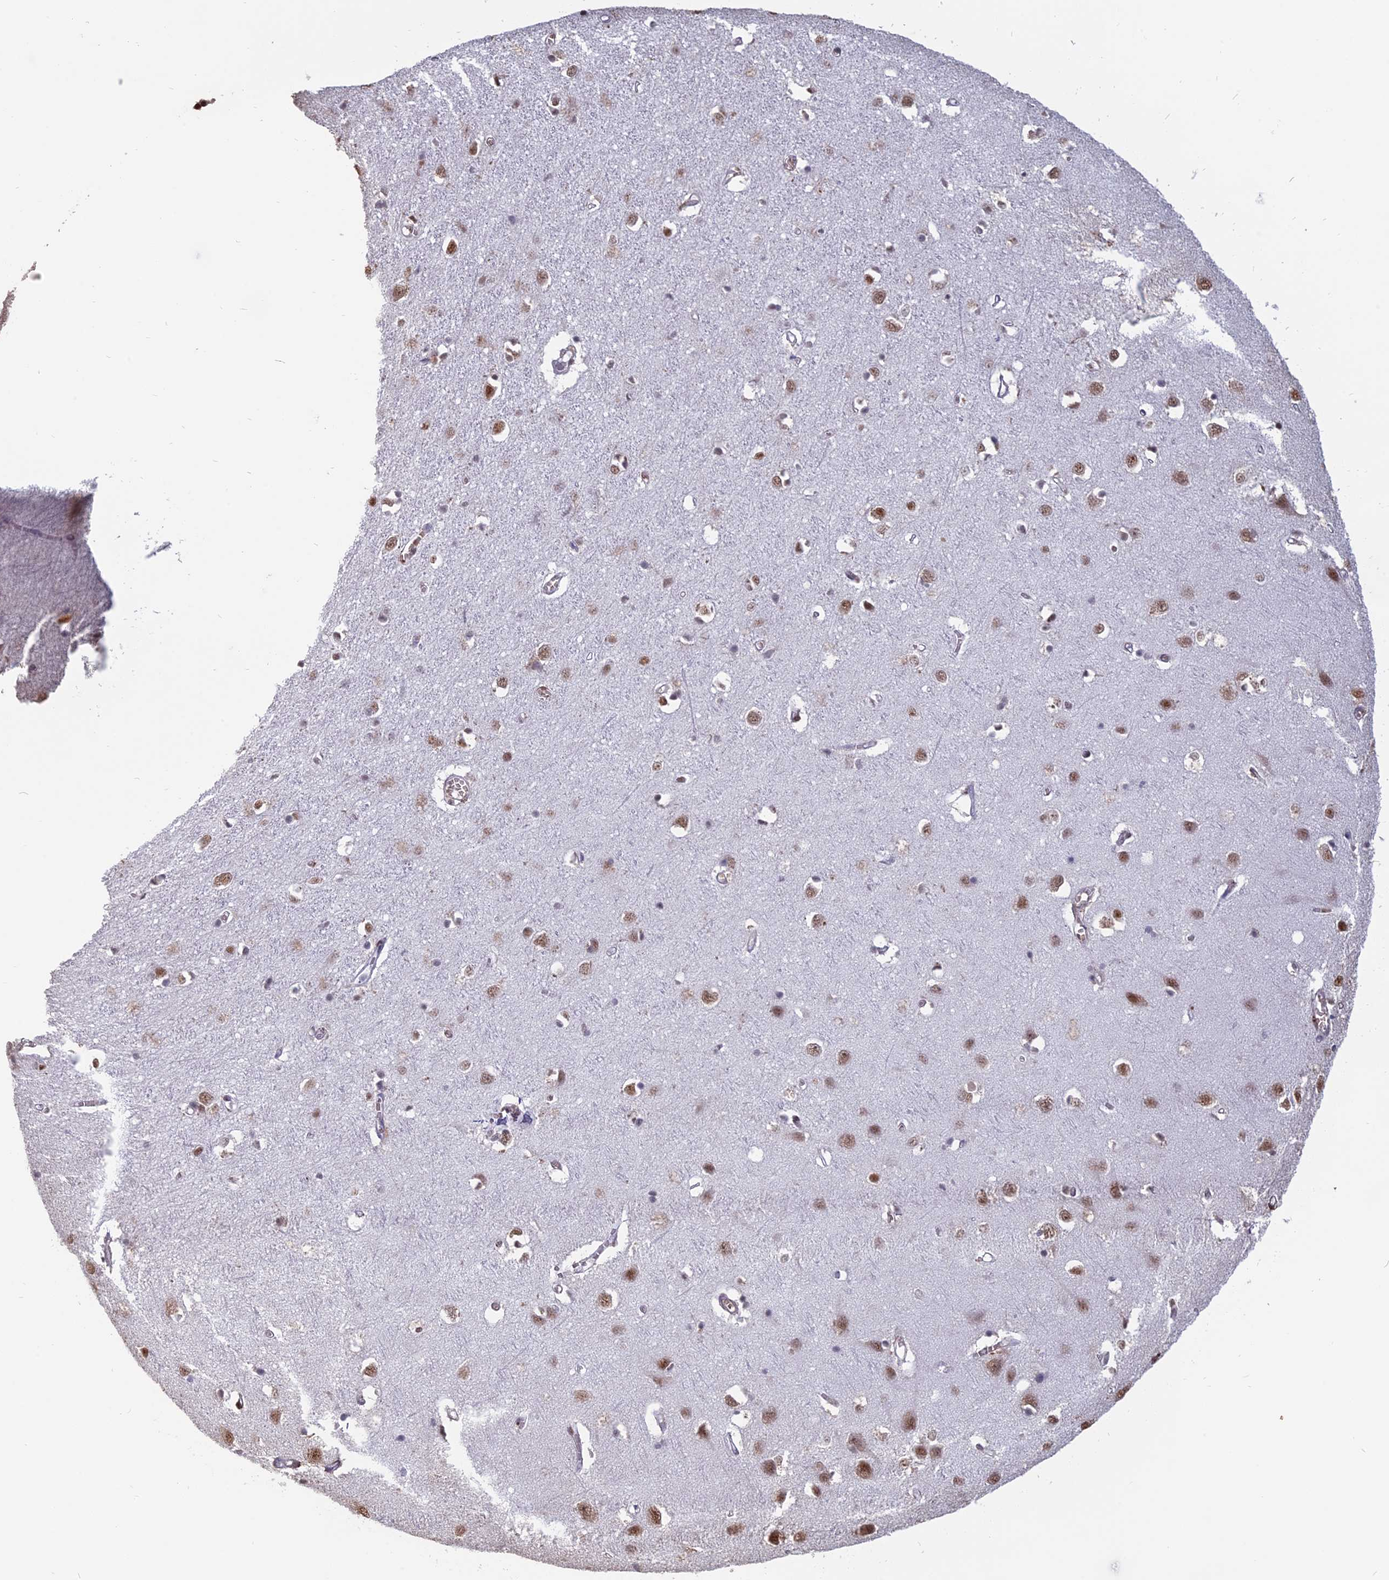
{"staining": {"intensity": "negative", "quantity": "none", "location": "none"}, "tissue": "cerebral cortex", "cell_type": "Endothelial cells", "image_type": "normal", "snomed": [{"axis": "morphology", "description": "Normal tissue, NOS"}, {"axis": "topography", "description": "Cerebral cortex"}], "caption": "The histopathology image exhibits no staining of endothelial cells in normal cerebral cortex. Brightfield microscopy of immunohistochemistry (IHC) stained with DAB (brown) and hematoxylin (blue), captured at high magnification.", "gene": "MFAP1", "patient": {"sex": "female", "age": 64}}